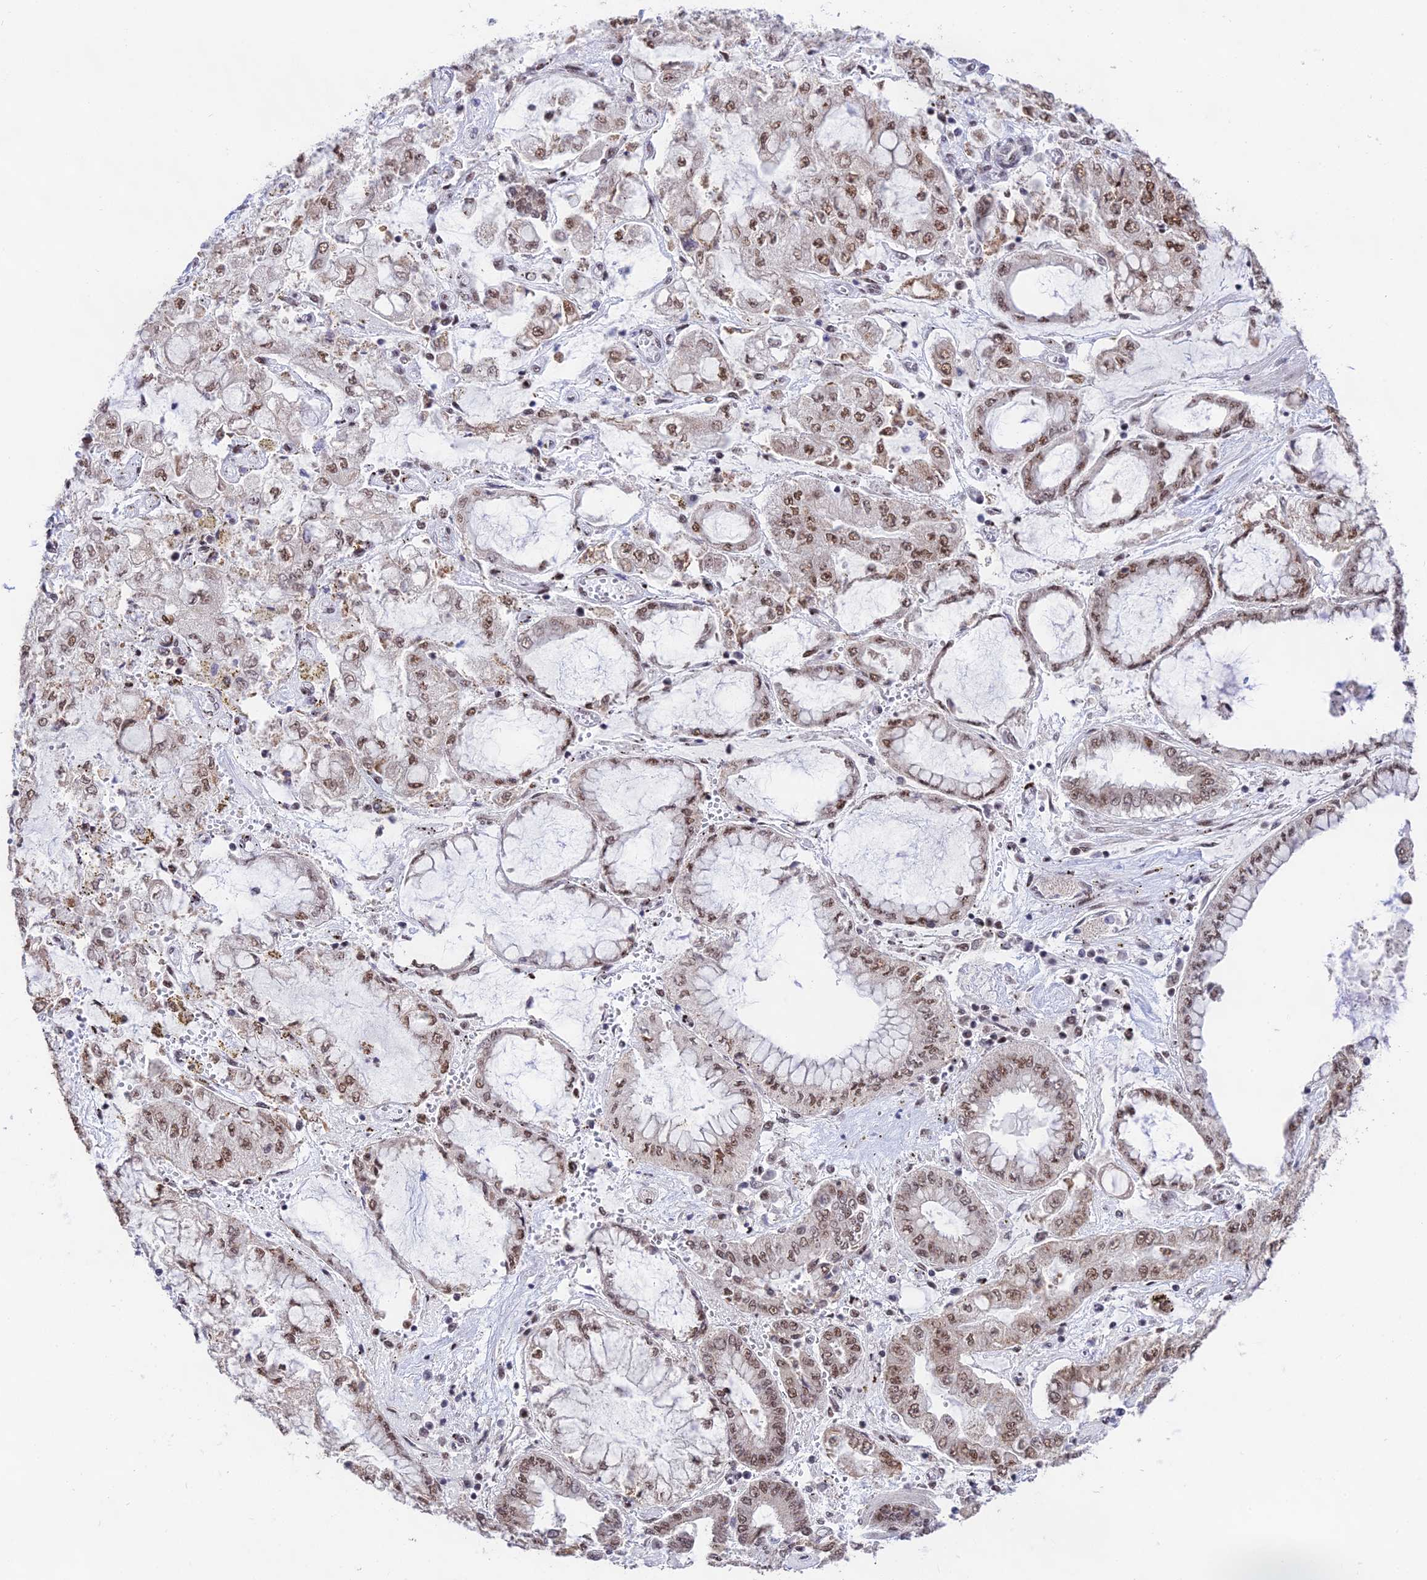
{"staining": {"intensity": "moderate", "quantity": ">75%", "location": "nuclear"}, "tissue": "stomach cancer", "cell_type": "Tumor cells", "image_type": "cancer", "snomed": [{"axis": "morphology", "description": "Adenocarcinoma, NOS"}, {"axis": "topography", "description": "Stomach"}], "caption": "Immunohistochemical staining of stomach adenocarcinoma reveals medium levels of moderate nuclear protein expression in about >75% of tumor cells.", "gene": "THOC7", "patient": {"sex": "male", "age": 76}}